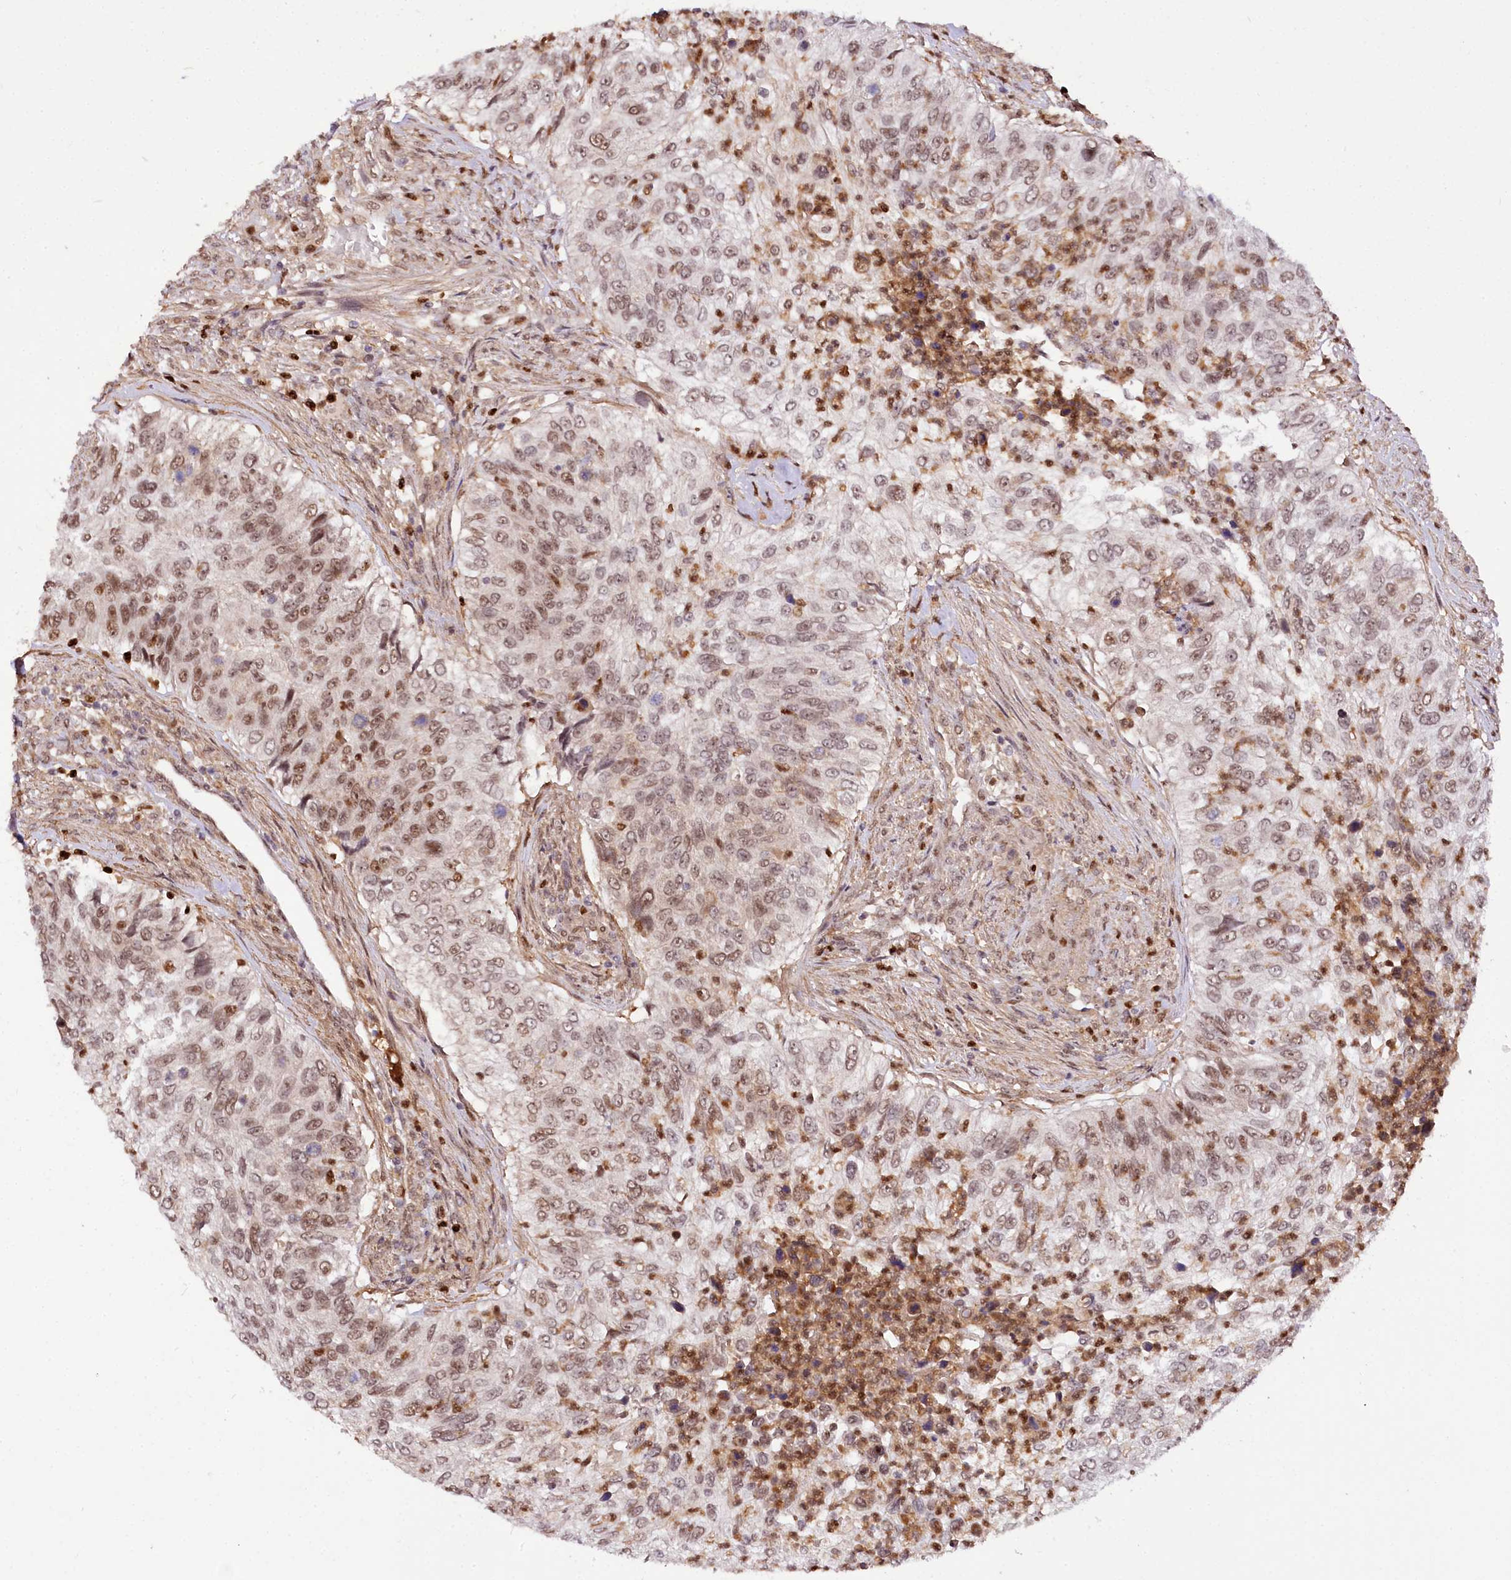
{"staining": {"intensity": "moderate", "quantity": "25%-75%", "location": "nuclear"}, "tissue": "urothelial cancer", "cell_type": "Tumor cells", "image_type": "cancer", "snomed": [{"axis": "morphology", "description": "Urothelial carcinoma, High grade"}, {"axis": "topography", "description": "Urinary bladder"}], "caption": "DAB (3,3'-diaminobenzidine) immunohistochemical staining of high-grade urothelial carcinoma exhibits moderate nuclear protein expression in about 25%-75% of tumor cells. (DAB (3,3'-diaminobenzidine) = brown stain, brightfield microscopy at high magnification).", "gene": "GNL3L", "patient": {"sex": "female", "age": 60}}